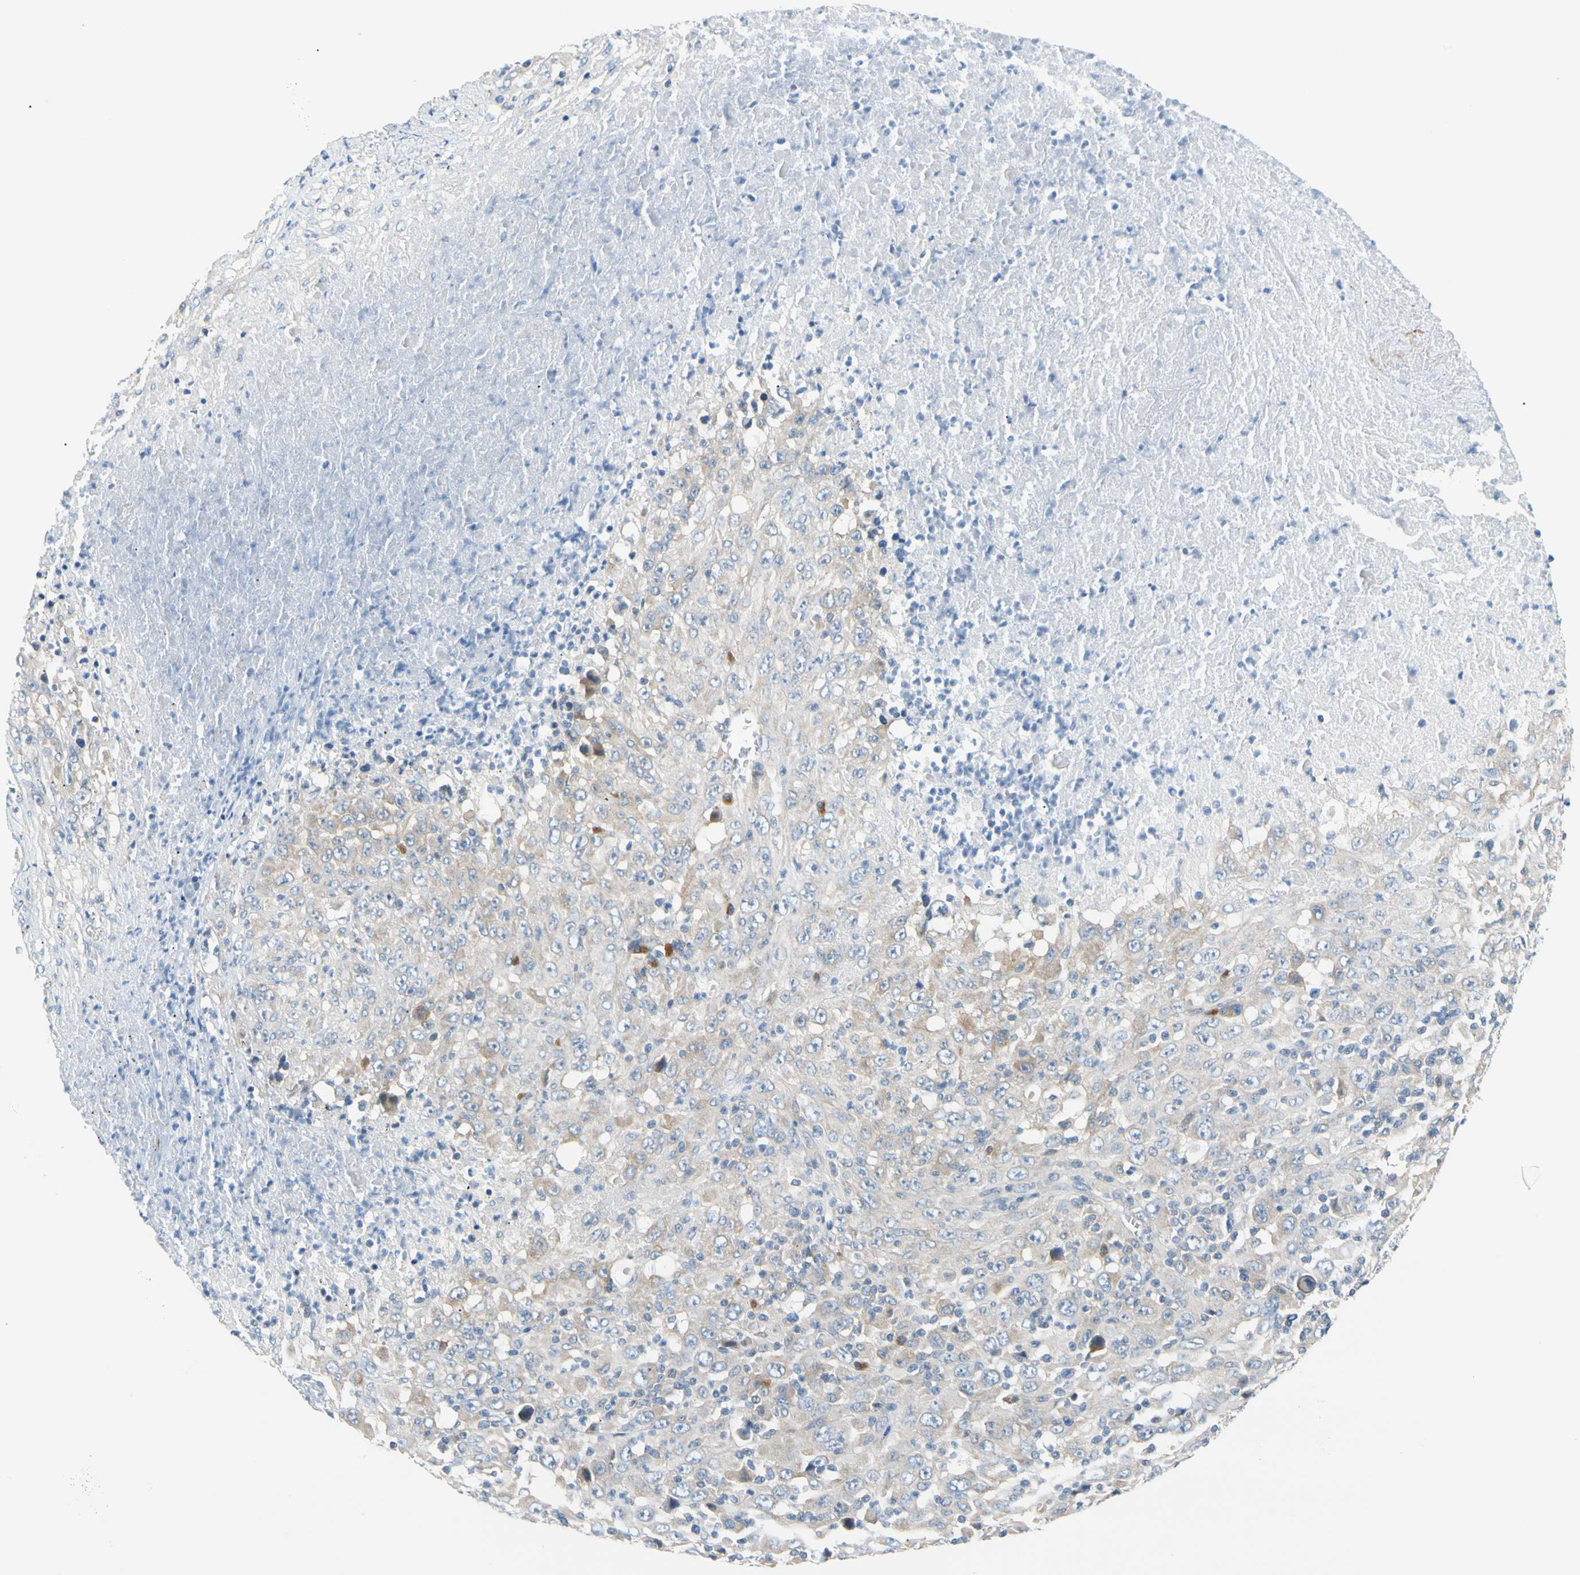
{"staining": {"intensity": "negative", "quantity": "none", "location": "none"}, "tissue": "melanoma", "cell_type": "Tumor cells", "image_type": "cancer", "snomed": [{"axis": "morphology", "description": "Malignant melanoma, Metastatic site"}, {"axis": "topography", "description": "Skin"}], "caption": "An immunohistochemistry histopathology image of melanoma is shown. There is no staining in tumor cells of melanoma.", "gene": "SEC23B", "patient": {"sex": "female", "age": 56}}